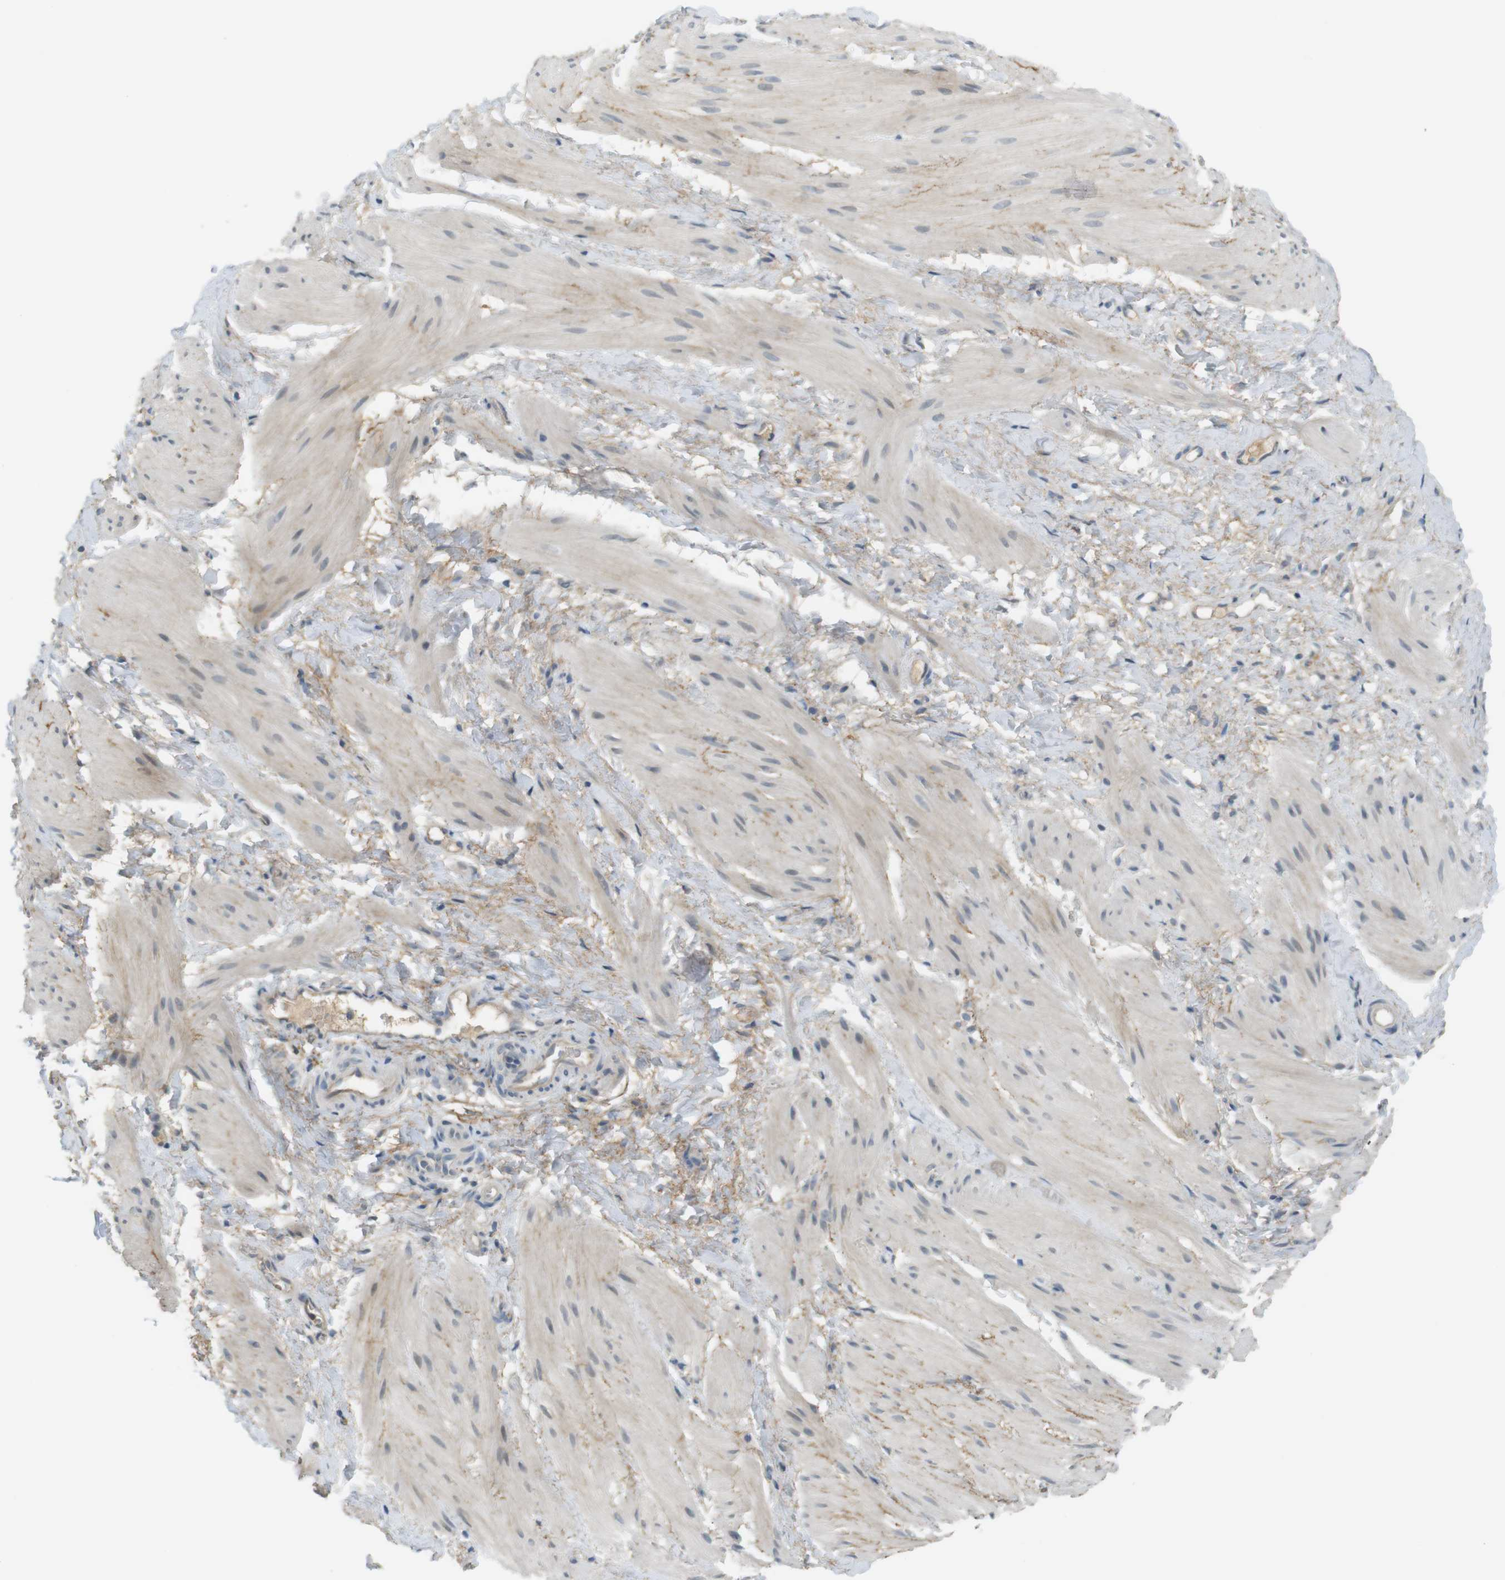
{"staining": {"intensity": "moderate", "quantity": "25%-75%", "location": "cytoplasmic/membranous"}, "tissue": "smooth muscle", "cell_type": "Smooth muscle cells", "image_type": "normal", "snomed": [{"axis": "morphology", "description": "Normal tissue, NOS"}, {"axis": "topography", "description": "Smooth muscle"}], "caption": "The micrograph demonstrates staining of unremarkable smooth muscle, revealing moderate cytoplasmic/membranous protein positivity (brown color) within smooth muscle cells. (Stains: DAB in brown, nuclei in blue, Microscopy: brightfield microscopy at high magnification).", "gene": "UGT8", "patient": {"sex": "male", "age": 16}}